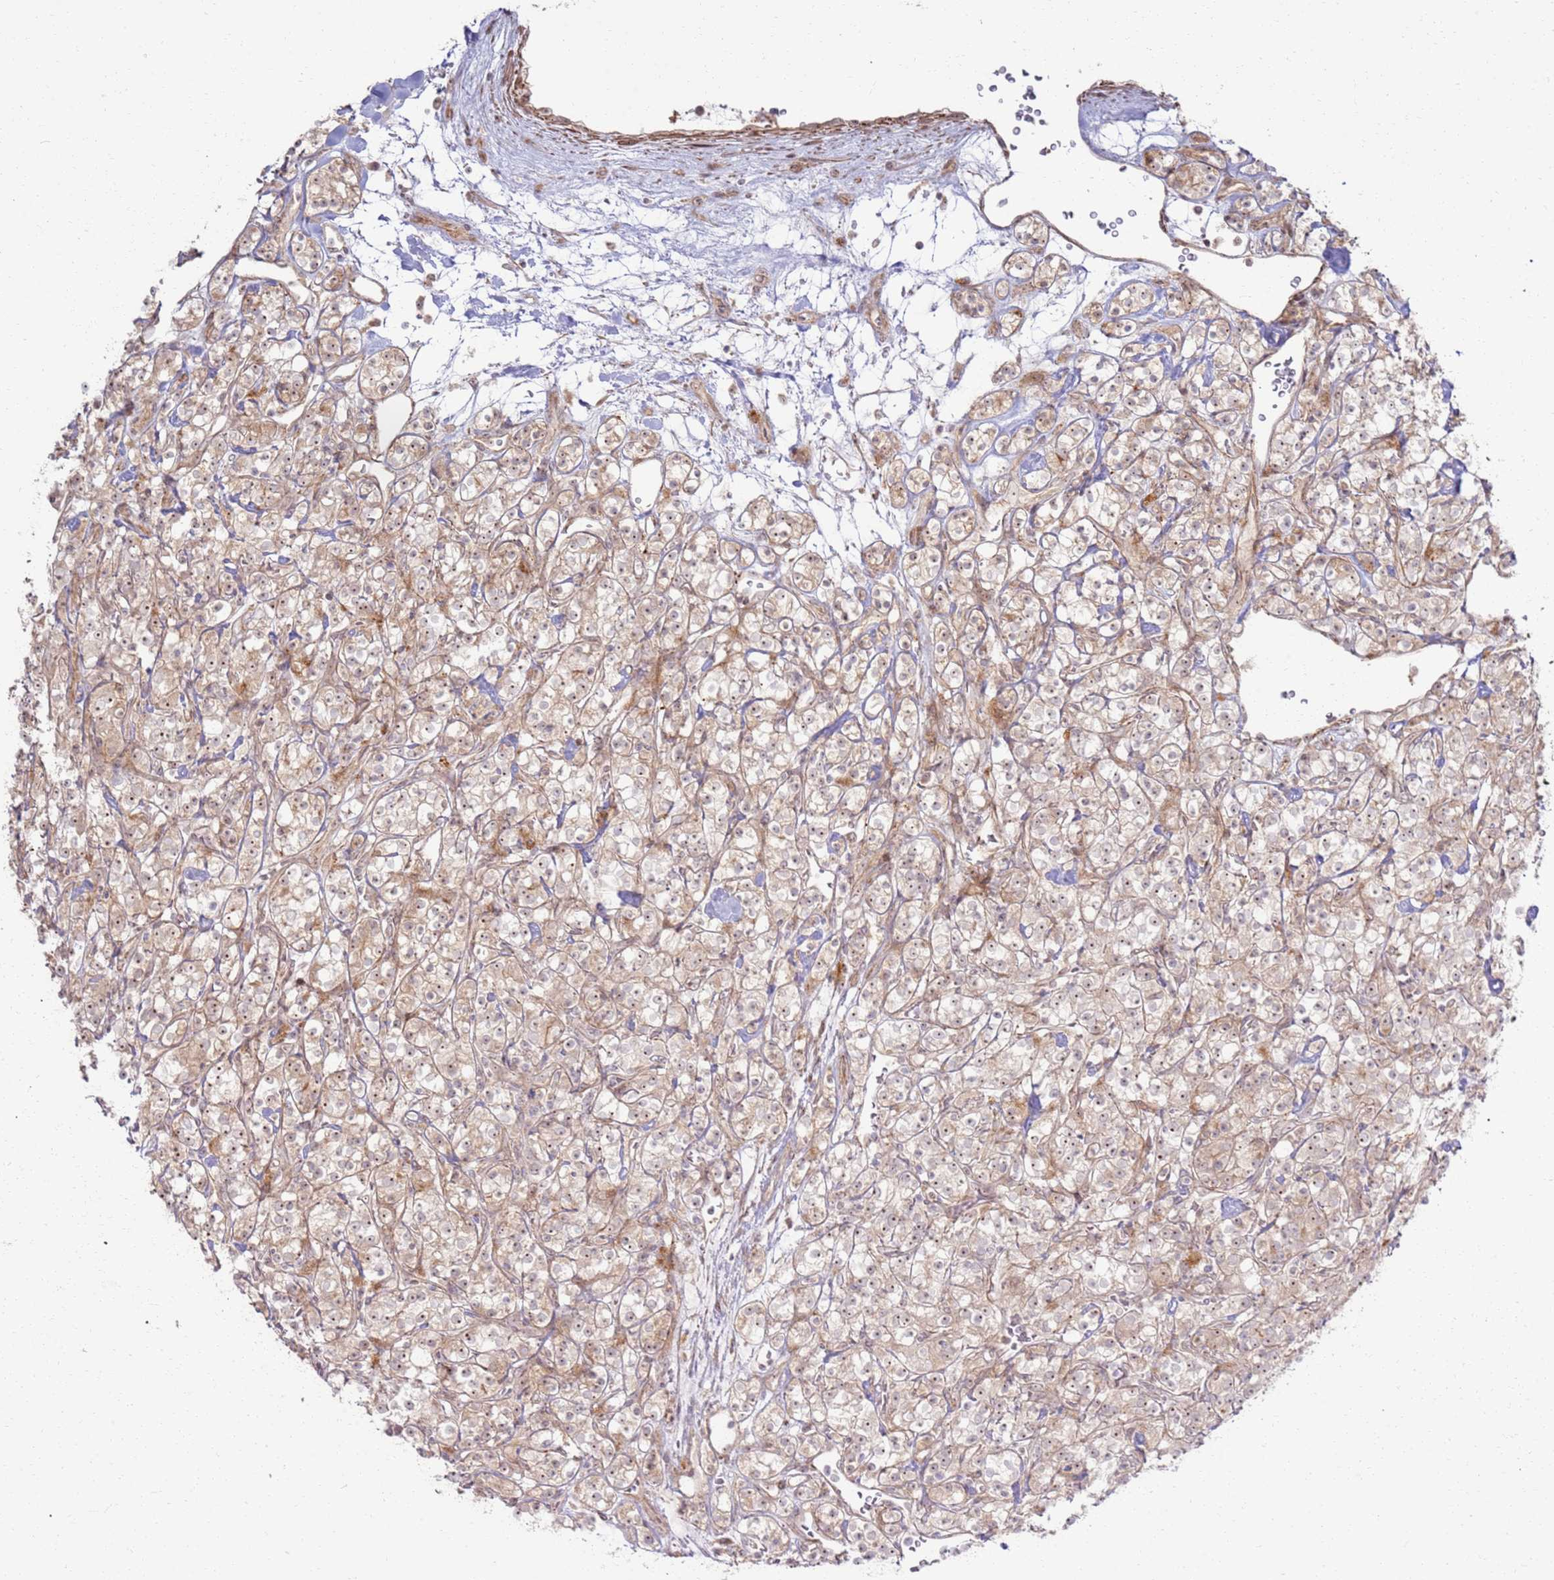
{"staining": {"intensity": "moderate", "quantity": ">75%", "location": "cytoplasmic/membranous,nuclear"}, "tissue": "renal cancer", "cell_type": "Tumor cells", "image_type": "cancer", "snomed": [{"axis": "morphology", "description": "Adenocarcinoma, NOS"}, {"axis": "topography", "description": "Kidney"}], "caption": "Moderate cytoplasmic/membranous and nuclear expression is identified in about >75% of tumor cells in renal adenocarcinoma.", "gene": "CNPY1", "patient": {"sex": "male", "age": 77}}